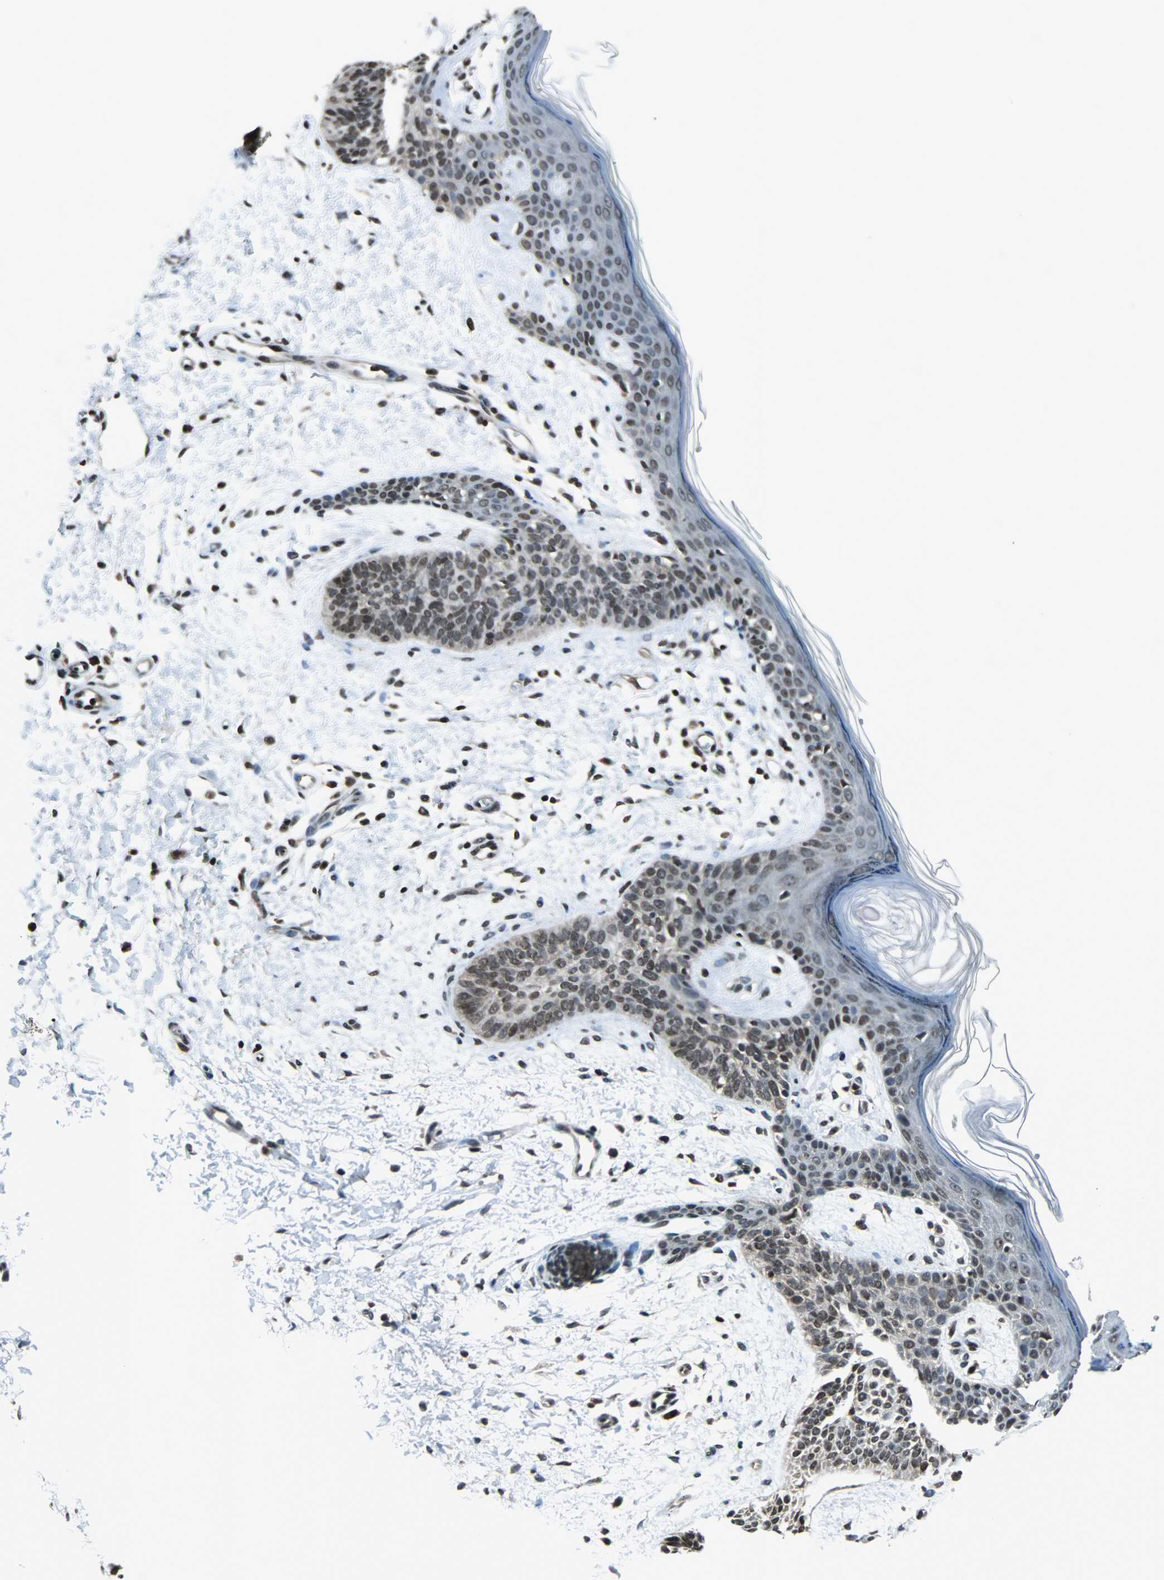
{"staining": {"intensity": "moderate", "quantity": ">75%", "location": "nuclear"}, "tissue": "skin cancer", "cell_type": "Tumor cells", "image_type": "cancer", "snomed": [{"axis": "morphology", "description": "Normal tissue, NOS"}, {"axis": "morphology", "description": "Basal cell carcinoma"}, {"axis": "topography", "description": "Skin"}], "caption": "Protein positivity by immunohistochemistry (IHC) demonstrates moderate nuclear positivity in about >75% of tumor cells in skin cancer.", "gene": "REST", "patient": {"sex": "female", "age": 69}}